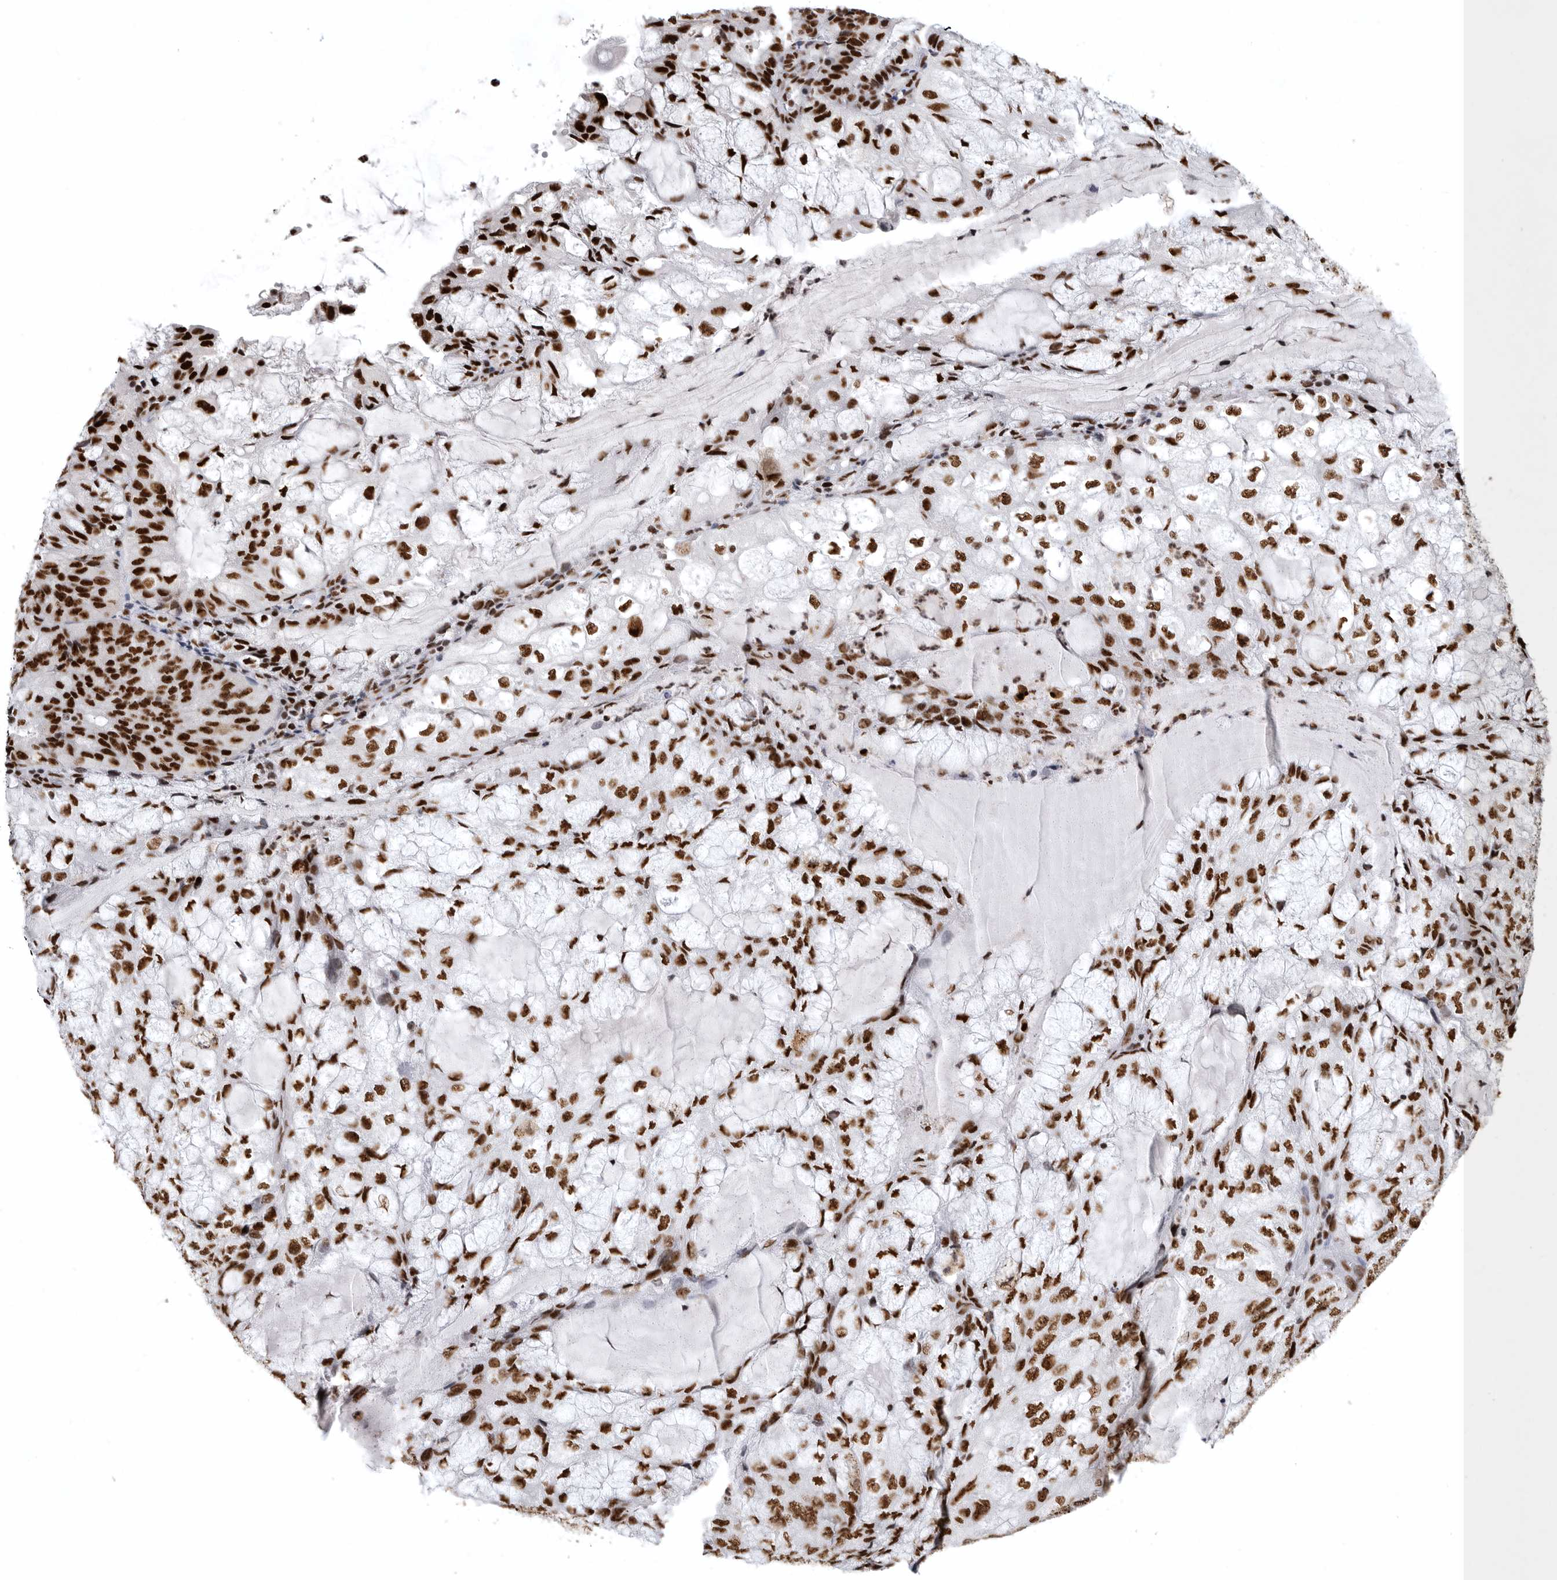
{"staining": {"intensity": "strong", "quantity": ">75%", "location": "nuclear"}, "tissue": "endometrial cancer", "cell_type": "Tumor cells", "image_type": "cancer", "snomed": [{"axis": "morphology", "description": "Adenocarcinoma, NOS"}, {"axis": "topography", "description": "Endometrium"}], "caption": "This is a histology image of IHC staining of endometrial adenocarcinoma, which shows strong staining in the nuclear of tumor cells.", "gene": "BCLAF1", "patient": {"sex": "female", "age": 81}}